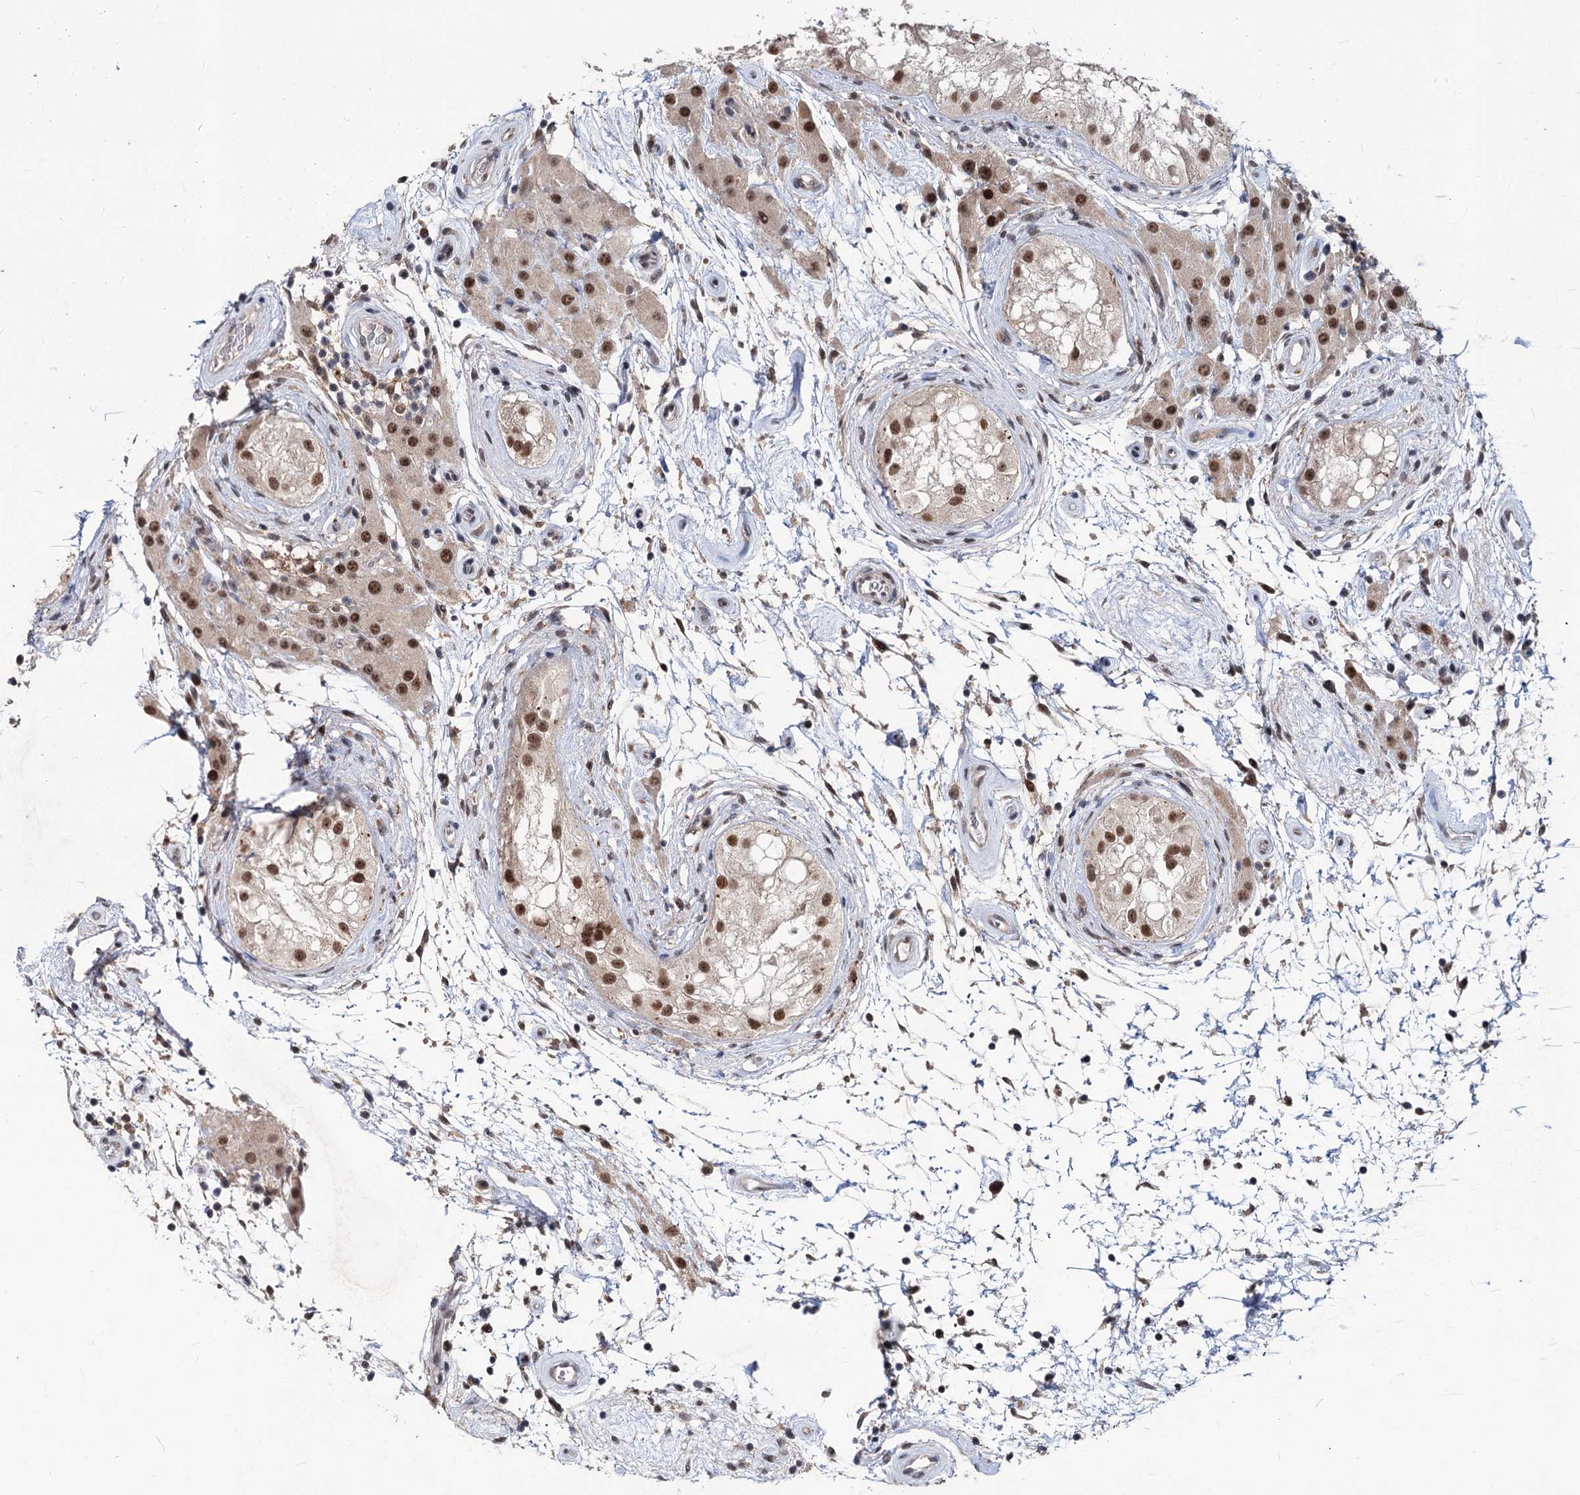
{"staining": {"intensity": "moderate", "quantity": ">75%", "location": "nuclear"}, "tissue": "testis cancer", "cell_type": "Tumor cells", "image_type": "cancer", "snomed": [{"axis": "morphology", "description": "Seminoma, NOS"}, {"axis": "topography", "description": "Testis"}], "caption": "Tumor cells demonstrate medium levels of moderate nuclear expression in about >75% of cells in human seminoma (testis).", "gene": "PHF8", "patient": {"sex": "male", "age": 49}}